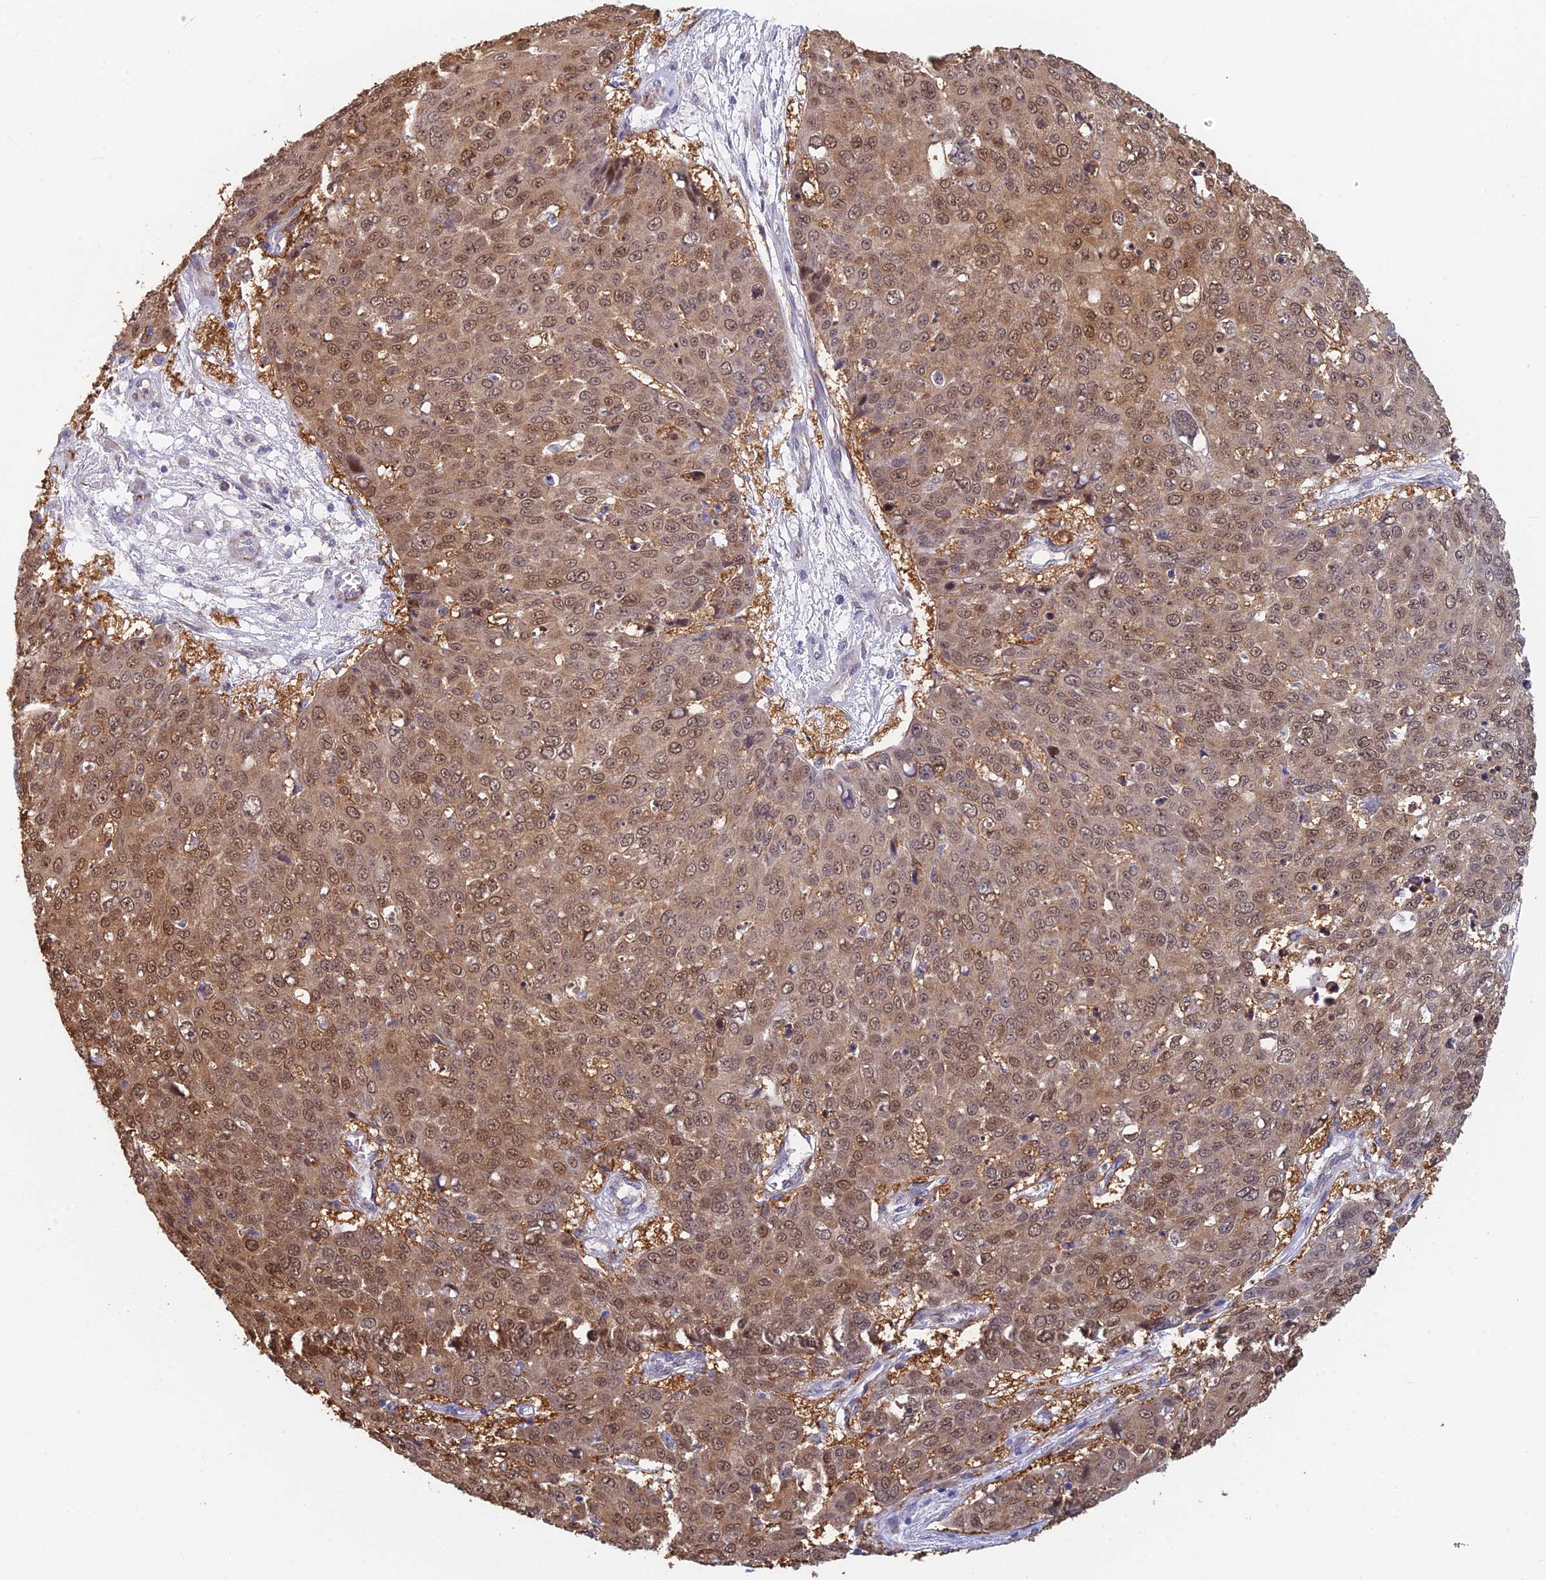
{"staining": {"intensity": "moderate", "quantity": ">75%", "location": "cytoplasmic/membranous,nuclear"}, "tissue": "skin cancer", "cell_type": "Tumor cells", "image_type": "cancer", "snomed": [{"axis": "morphology", "description": "Squamous cell carcinoma, NOS"}, {"axis": "topography", "description": "Skin"}], "caption": "Squamous cell carcinoma (skin) stained for a protein exhibits moderate cytoplasmic/membranous and nuclear positivity in tumor cells.", "gene": "PPP1R26", "patient": {"sex": "male", "age": 71}}